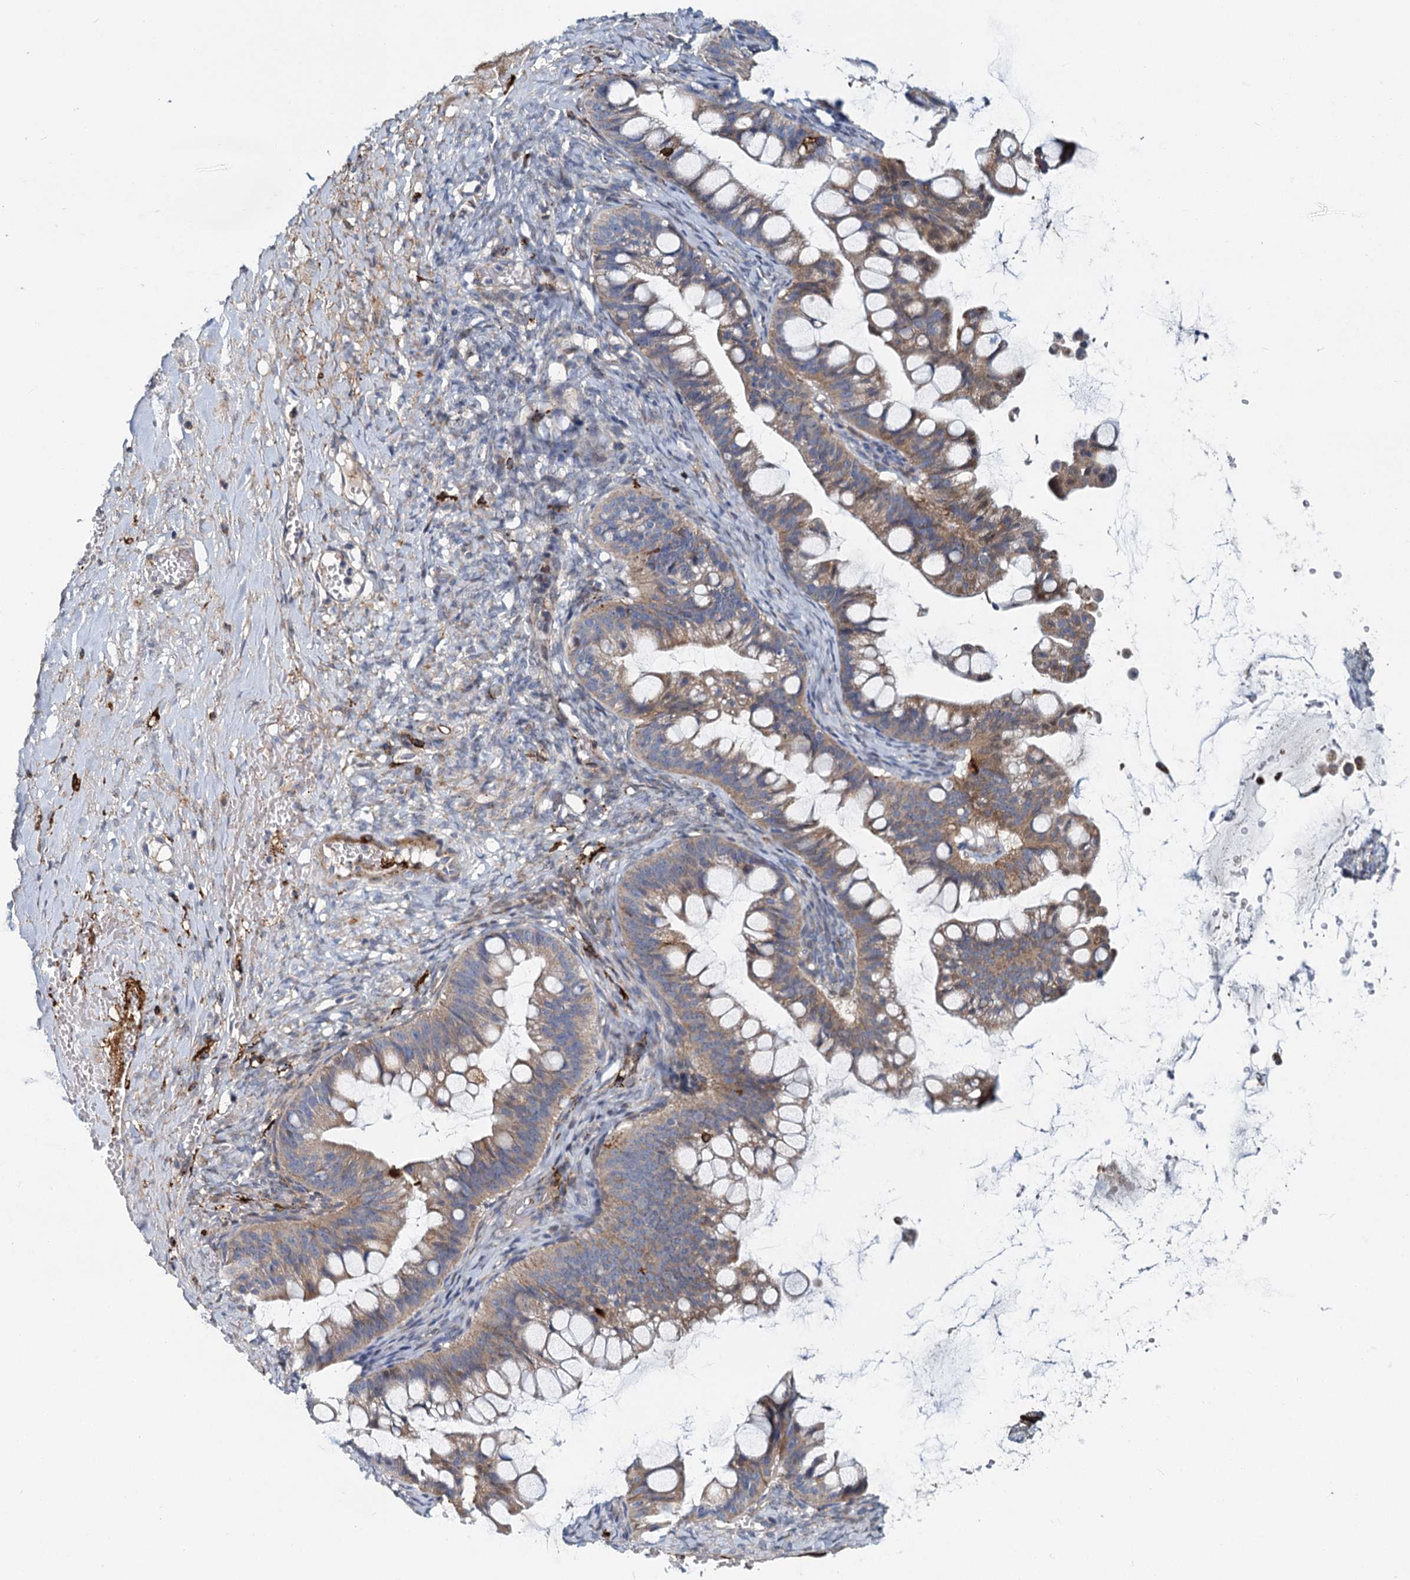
{"staining": {"intensity": "weak", "quantity": ">75%", "location": "cytoplasmic/membranous"}, "tissue": "ovarian cancer", "cell_type": "Tumor cells", "image_type": "cancer", "snomed": [{"axis": "morphology", "description": "Cystadenocarcinoma, mucinous, NOS"}, {"axis": "topography", "description": "Ovary"}], "caption": "Protein staining by immunohistochemistry shows weak cytoplasmic/membranous expression in approximately >75% of tumor cells in ovarian cancer. Nuclei are stained in blue.", "gene": "DCUN1D2", "patient": {"sex": "female", "age": 73}}